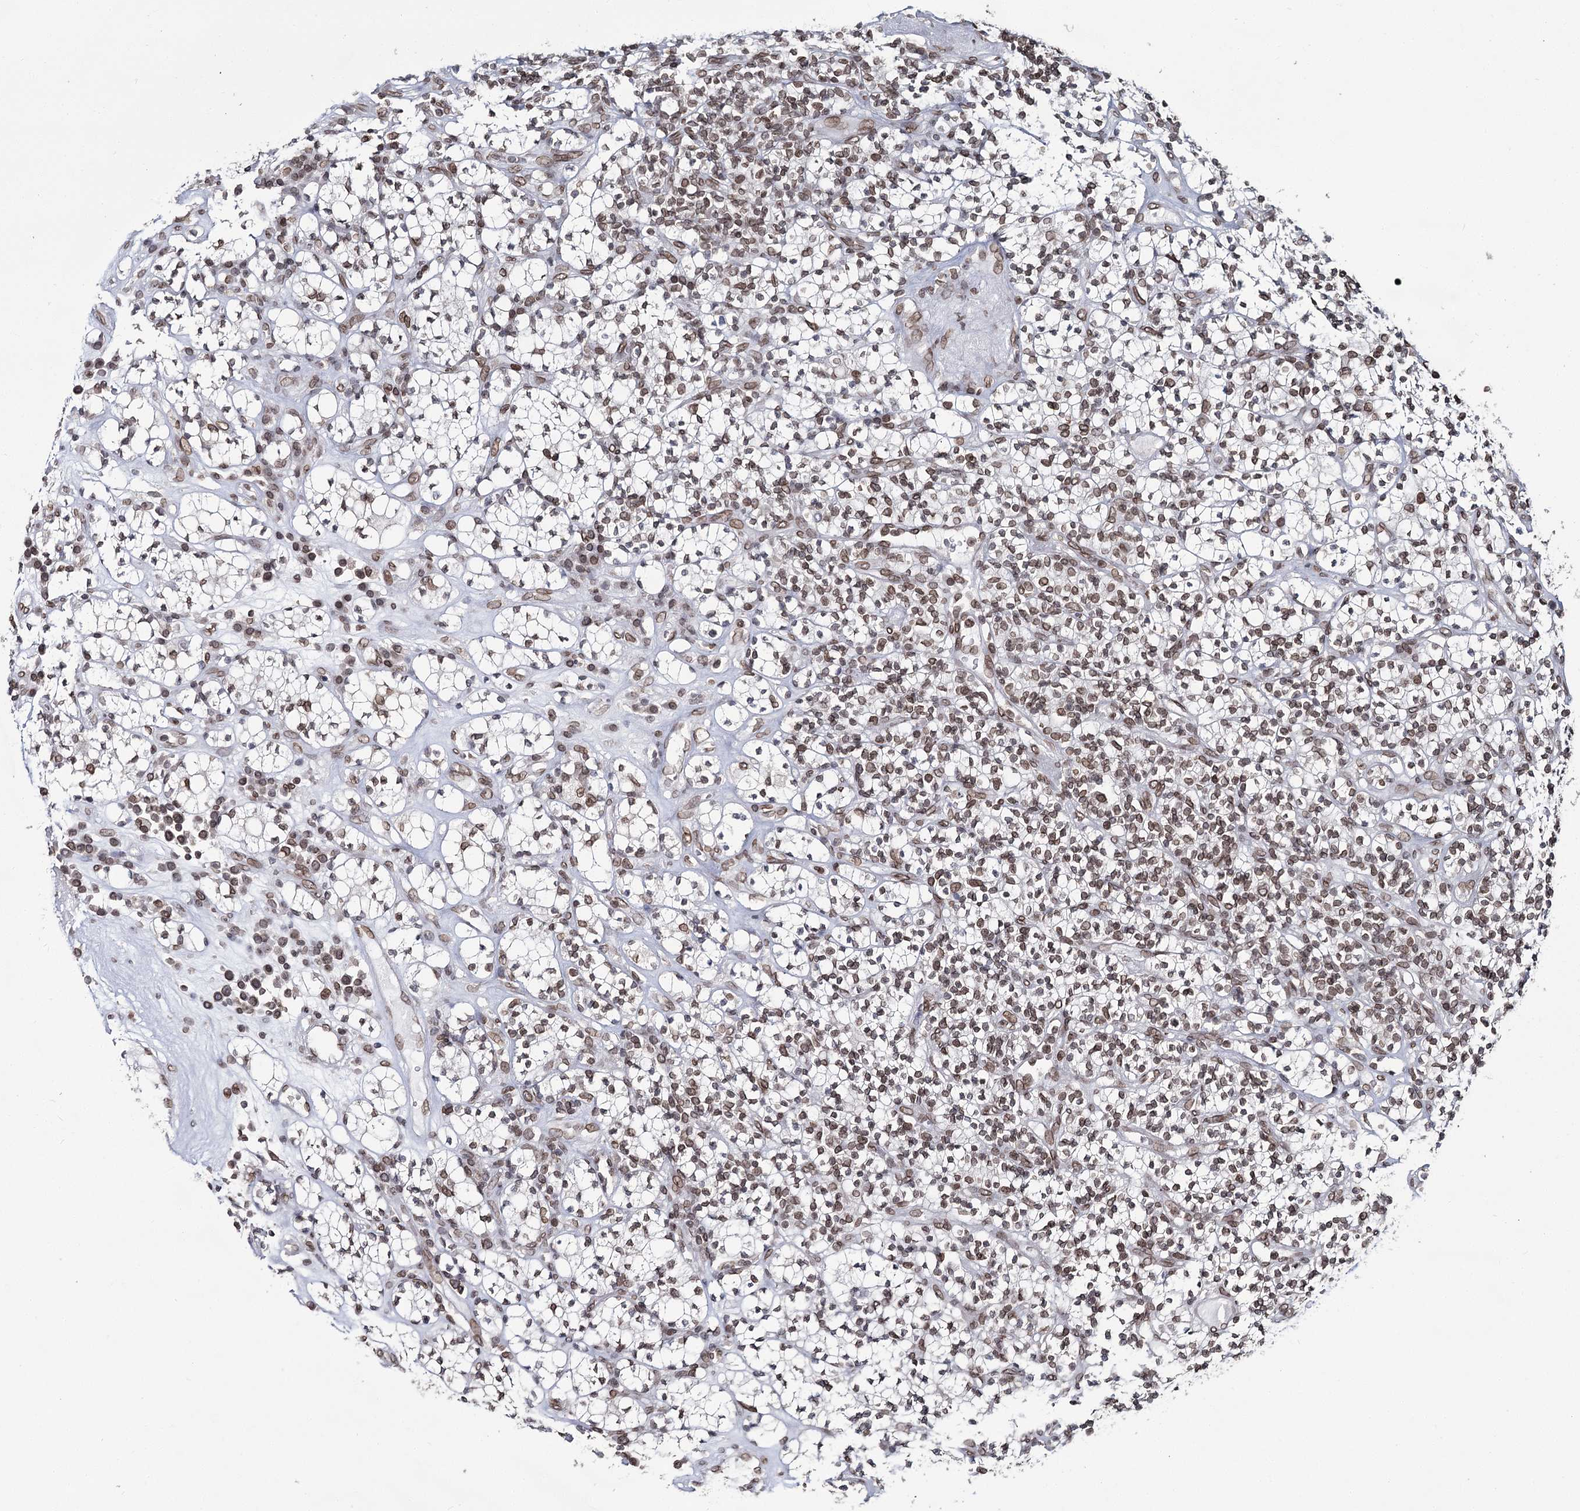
{"staining": {"intensity": "moderate", "quantity": ">75%", "location": "nuclear"}, "tissue": "renal cancer", "cell_type": "Tumor cells", "image_type": "cancer", "snomed": [{"axis": "morphology", "description": "Adenocarcinoma, NOS"}, {"axis": "topography", "description": "Kidney"}], "caption": "Protein expression analysis of human renal cancer reveals moderate nuclear staining in about >75% of tumor cells.", "gene": "KIAA0930", "patient": {"sex": "male", "age": 77}}